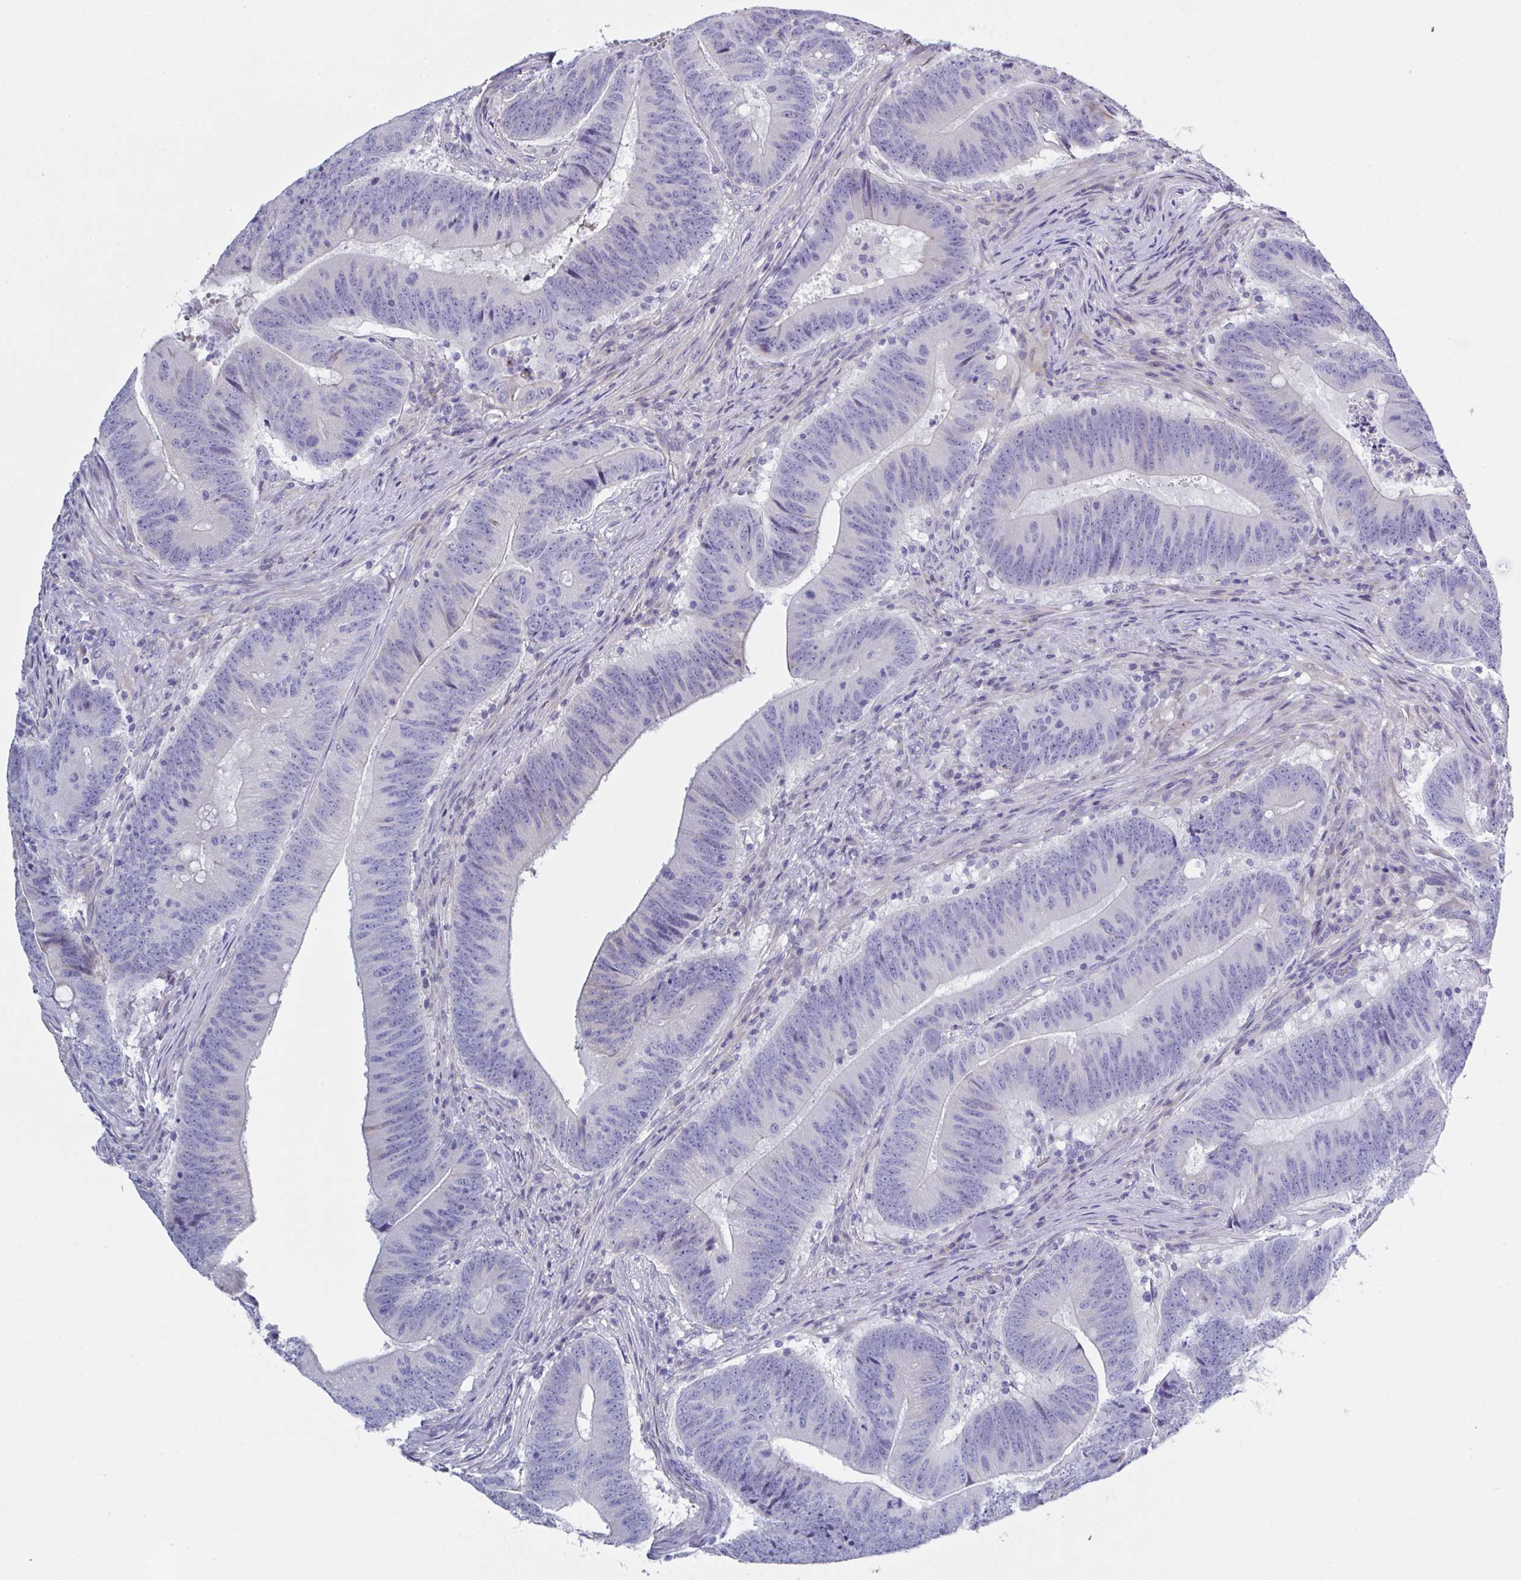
{"staining": {"intensity": "negative", "quantity": "none", "location": "none"}, "tissue": "colorectal cancer", "cell_type": "Tumor cells", "image_type": "cancer", "snomed": [{"axis": "morphology", "description": "Adenocarcinoma, NOS"}, {"axis": "topography", "description": "Colon"}], "caption": "DAB (3,3'-diaminobenzidine) immunohistochemical staining of human colorectal cancer shows no significant staining in tumor cells.", "gene": "FBXO47", "patient": {"sex": "female", "age": 87}}